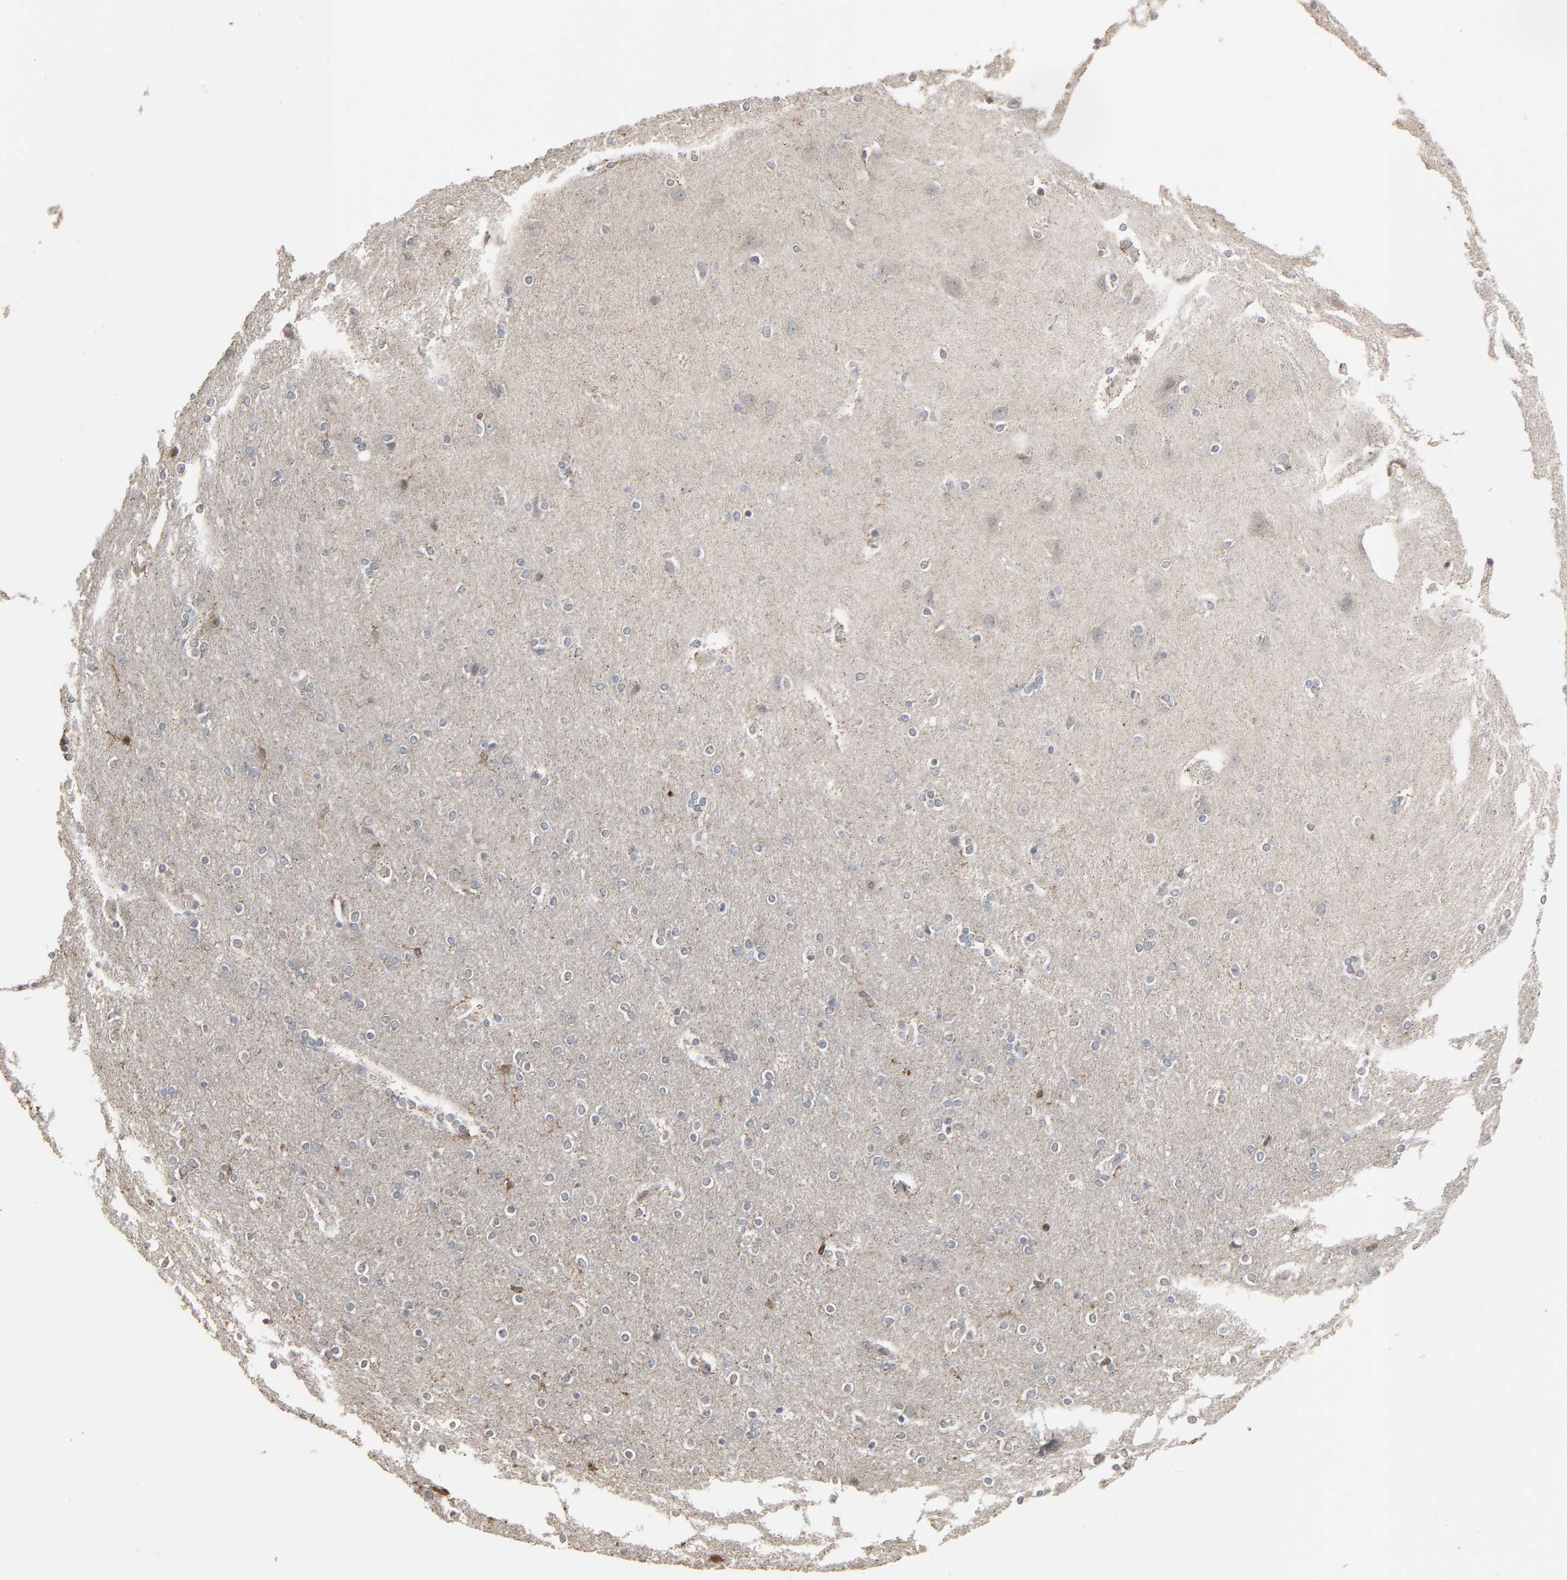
{"staining": {"intensity": "negative", "quantity": "none", "location": "none"}, "tissue": "cerebral cortex", "cell_type": "Endothelial cells", "image_type": "normal", "snomed": [{"axis": "morphology", "description": "Normal tissue, NOS"}, {"axis": "topography", "description": "Cerebral cortex"}], "caption": "Protein analysis of unremarkable cerebral cortex exhibits no significant positivity in endothelial cells.", "gene": "DOCK8", "patient": {"sex": "female", "age": 54}}